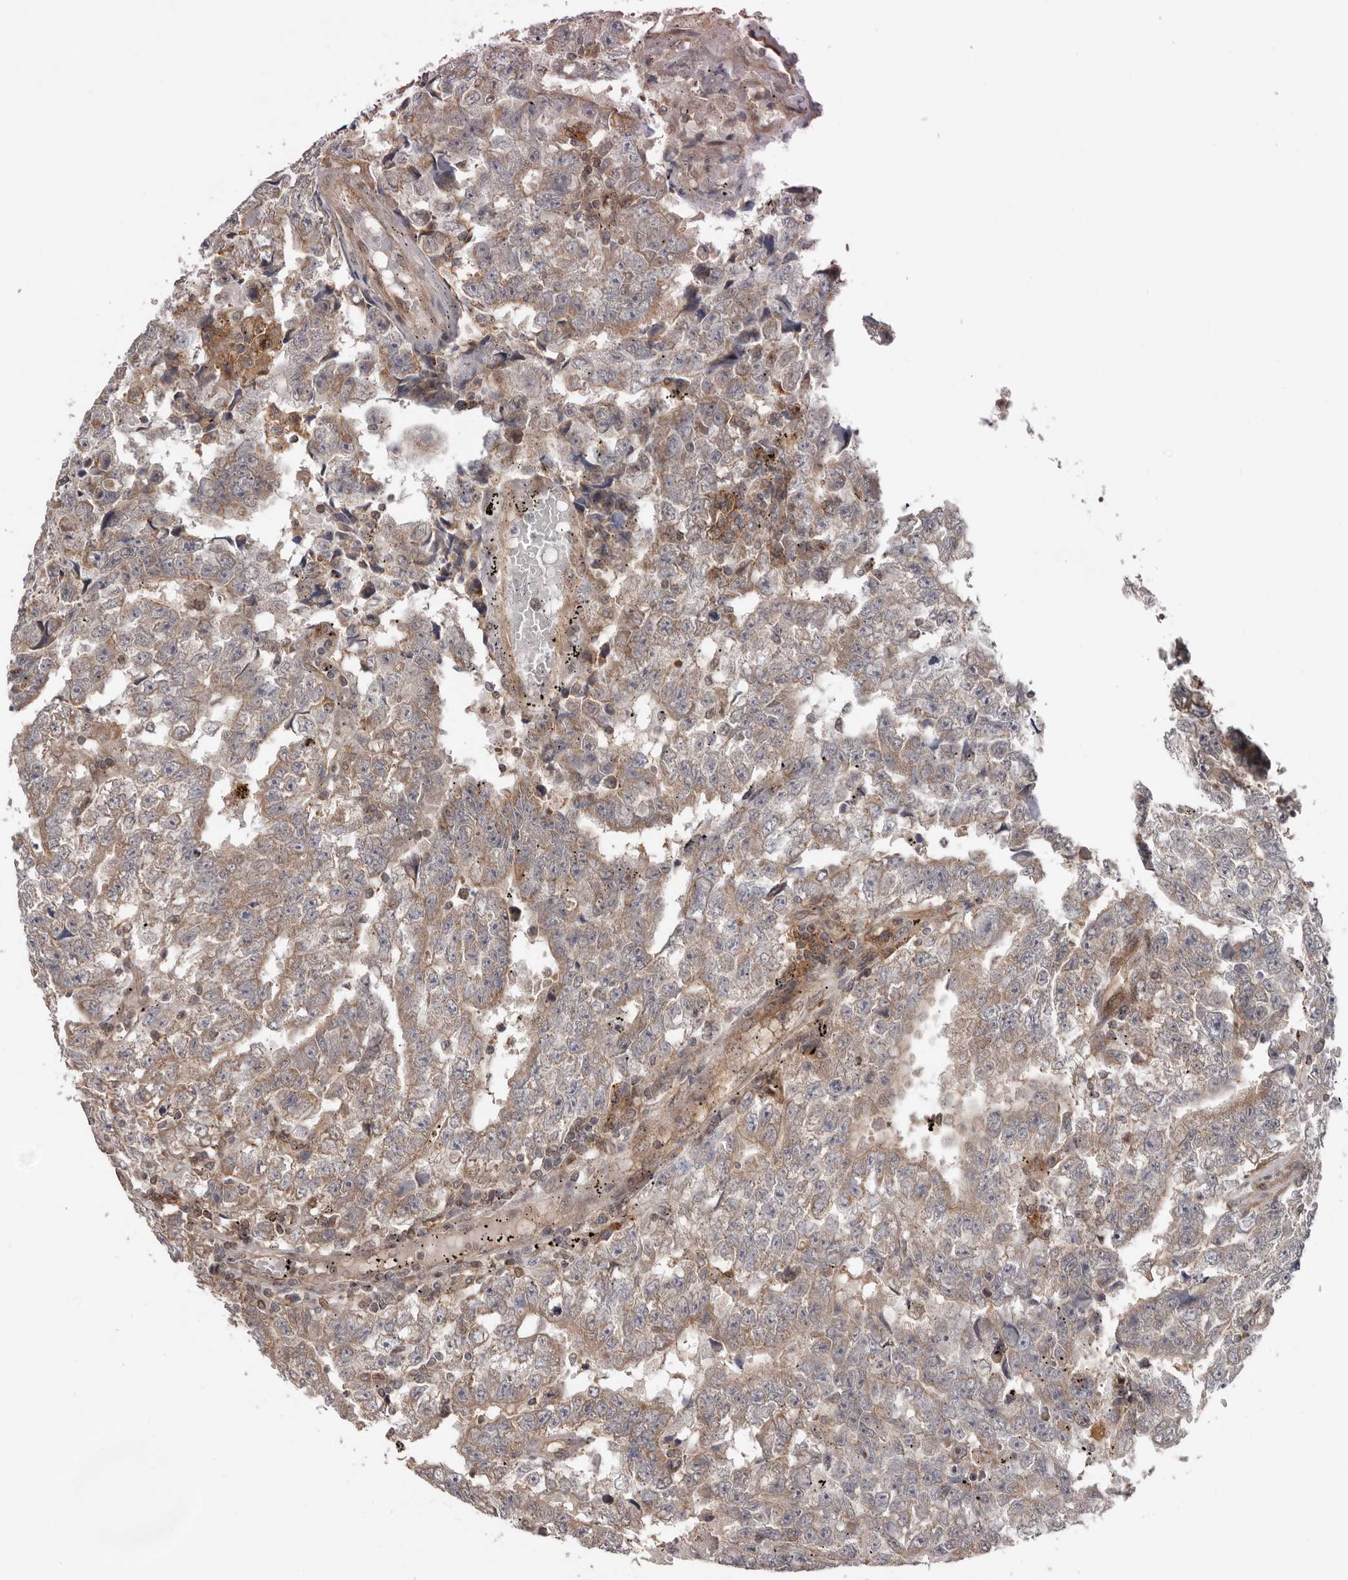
{"staining": {"intensity": "weak", "quantity": ">75%", "location": "cytoplasmic/membranous"}, "tissue": "testis cancer", "cell_type": "Tumor cells", "image_type": "cancer", "snomed": [{"axis": "morphology", "description": "Carcinoma, Embryonal, NOS"}, {"axis": "topography", "description": "Testis"}], "caption": "Immunohistochemistry (IHC) of human testis cancer (embryonal carcinoma) shows low levels of weak cytoplasmic/membranous expression in approximately >75% of tumor cells.", "gene": "MOGAT2", "patient": {"sex": "male", "age": 25}}